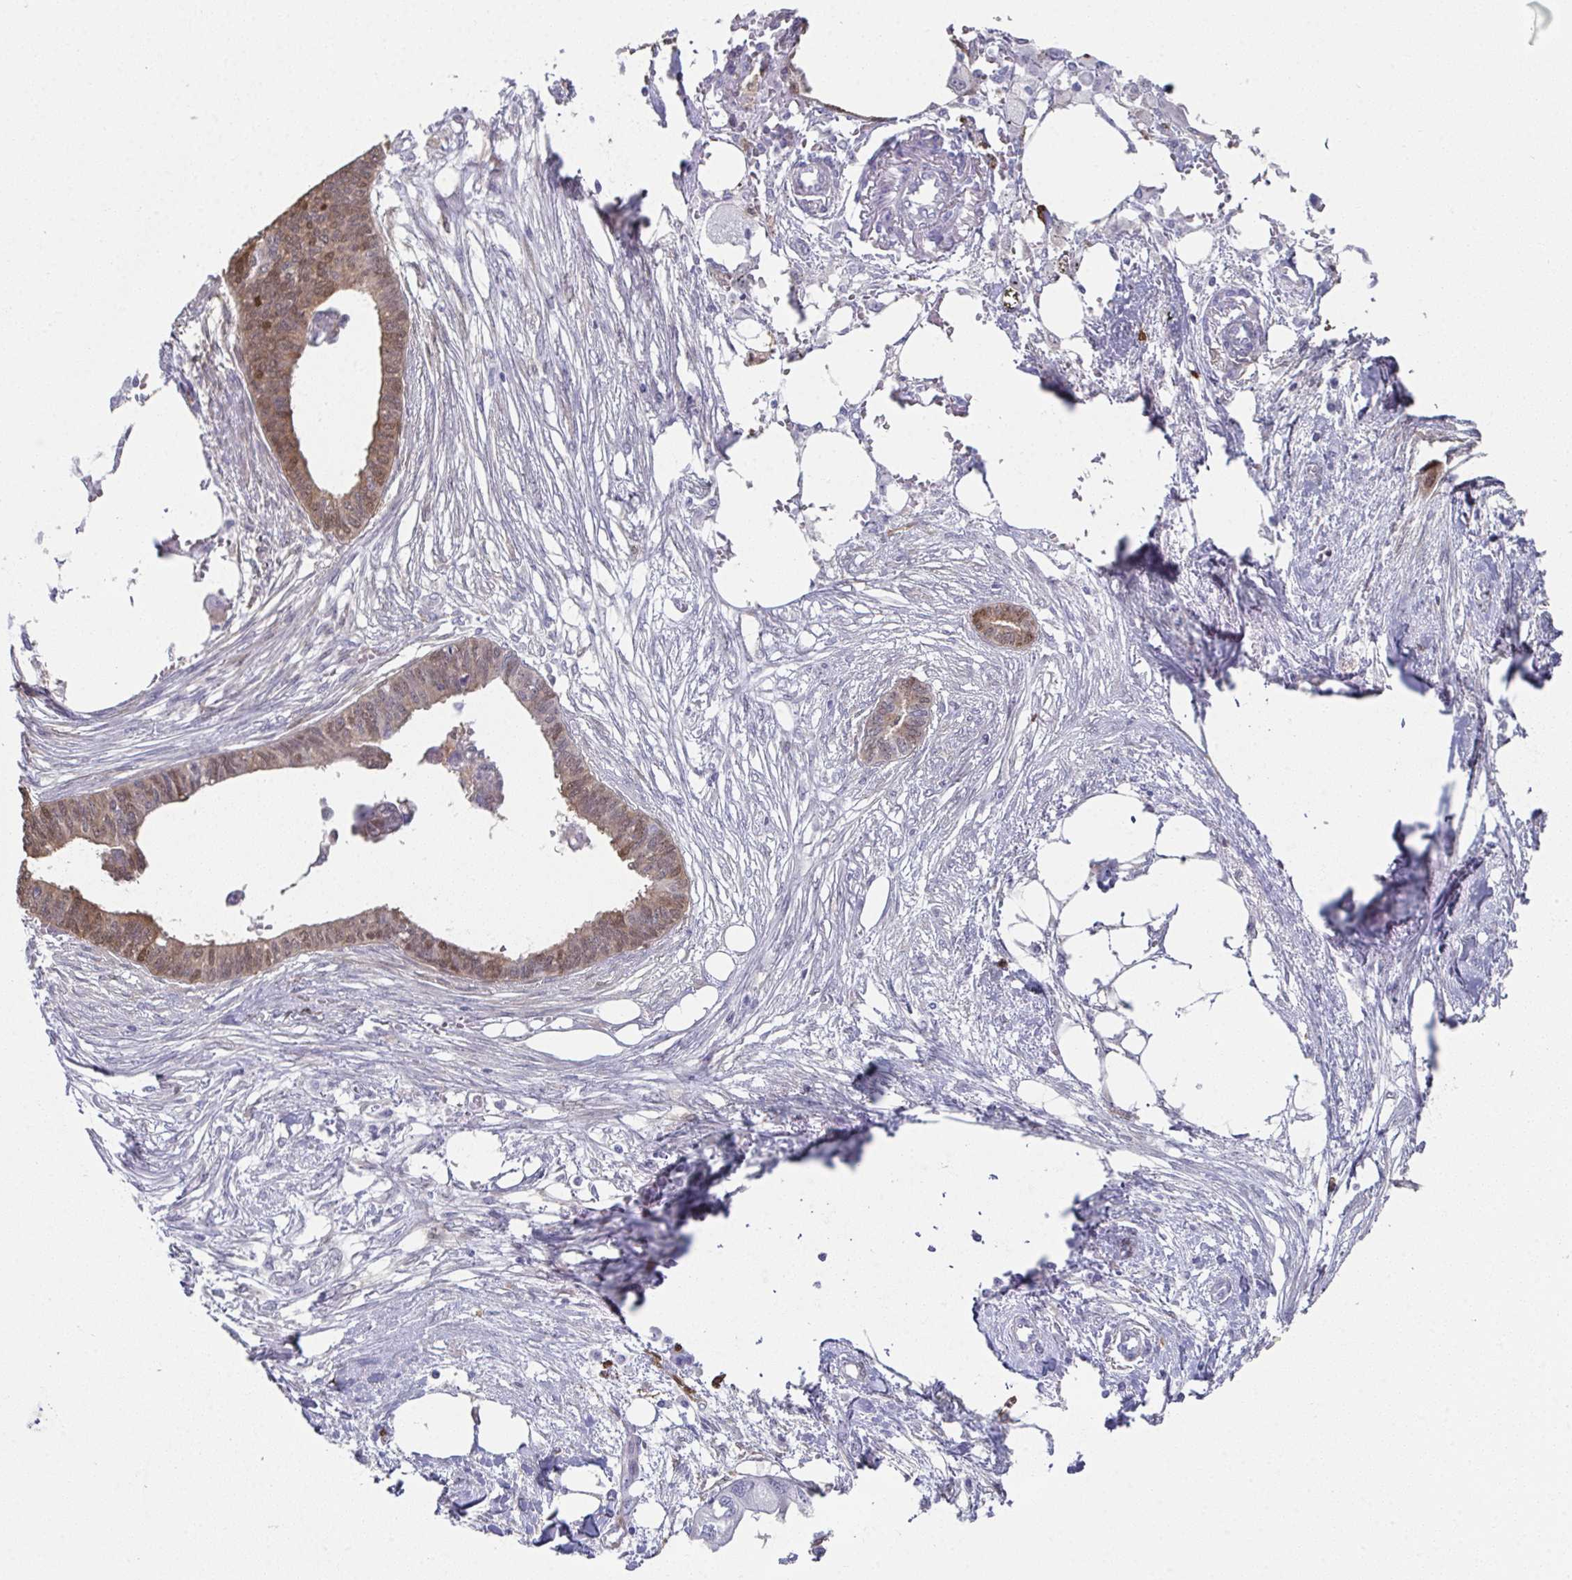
{"staining": {"intensity": "moderate", "quantity": "<25%", "location": "cytoplasmic/membranous,nuclear"}, "tissue": "endometrial cancer", "cell_type": "Tumor cells", "image_type": "cancer", "snomed": [{"axis": "morphology", "description": "Adenocarcinoma, NOS"}, {"axis": "morphology", "description": "Adenocarcinoma, metastatic, NOS"}, {"axis": "topography", "description": "Adipose tissue"}, {"axis": "topography", "description": "Endometrium"}], "caption": "Immunohistochemistry (IHC) photomicrograph of neoplastic tissue: endometrial adenocarcinoma stained using immunohistochemistry demonstrates low levels of moderate protein expression localized specifically in the cytoplasmic/membranous and nuclear of tumor cells, appearing as a cytoplasmic/membranous and nuclear brown color.", "gene": "RBP1", "patient": {"sex": "female", "age": 67}}